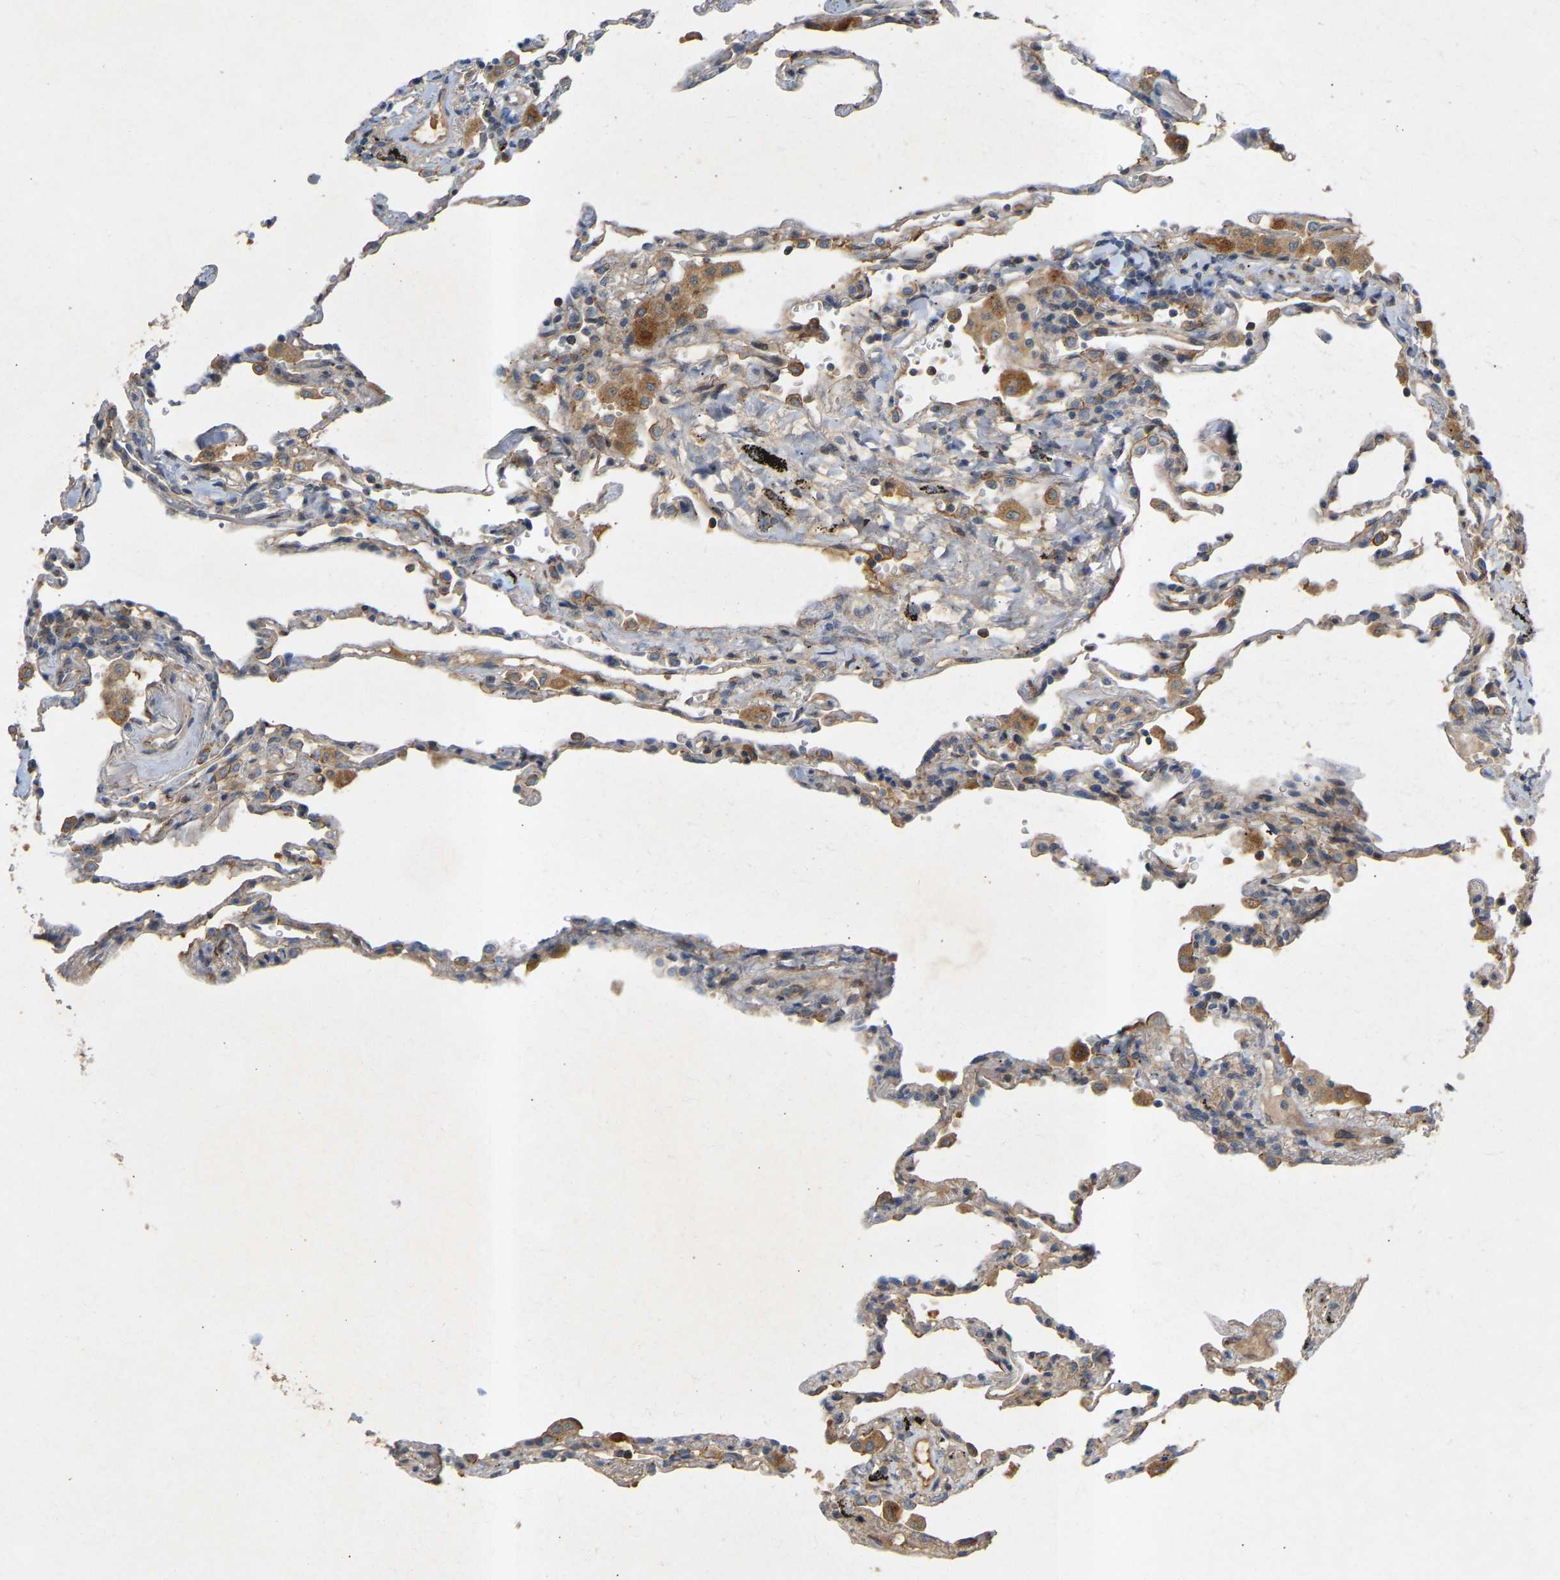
{"staining": {"intensity": "weak", "quantity": "<25%", "location": "cytoplasmic/membranous"}, "tissue": "lung", "cell_type": "Alveolar cells", "image_type": "normal", "snomed": [{"axis": "morphology", "description": "Normal tissue, NOS"}, {"axis": "topography", "description": "Lung"}], "caption": "The immunohistochemistry histopathology image has no significant staining in alveolar cells of lung.", "gene": "ATP5MF", "patient": {"sex": "male", "age": 59}}